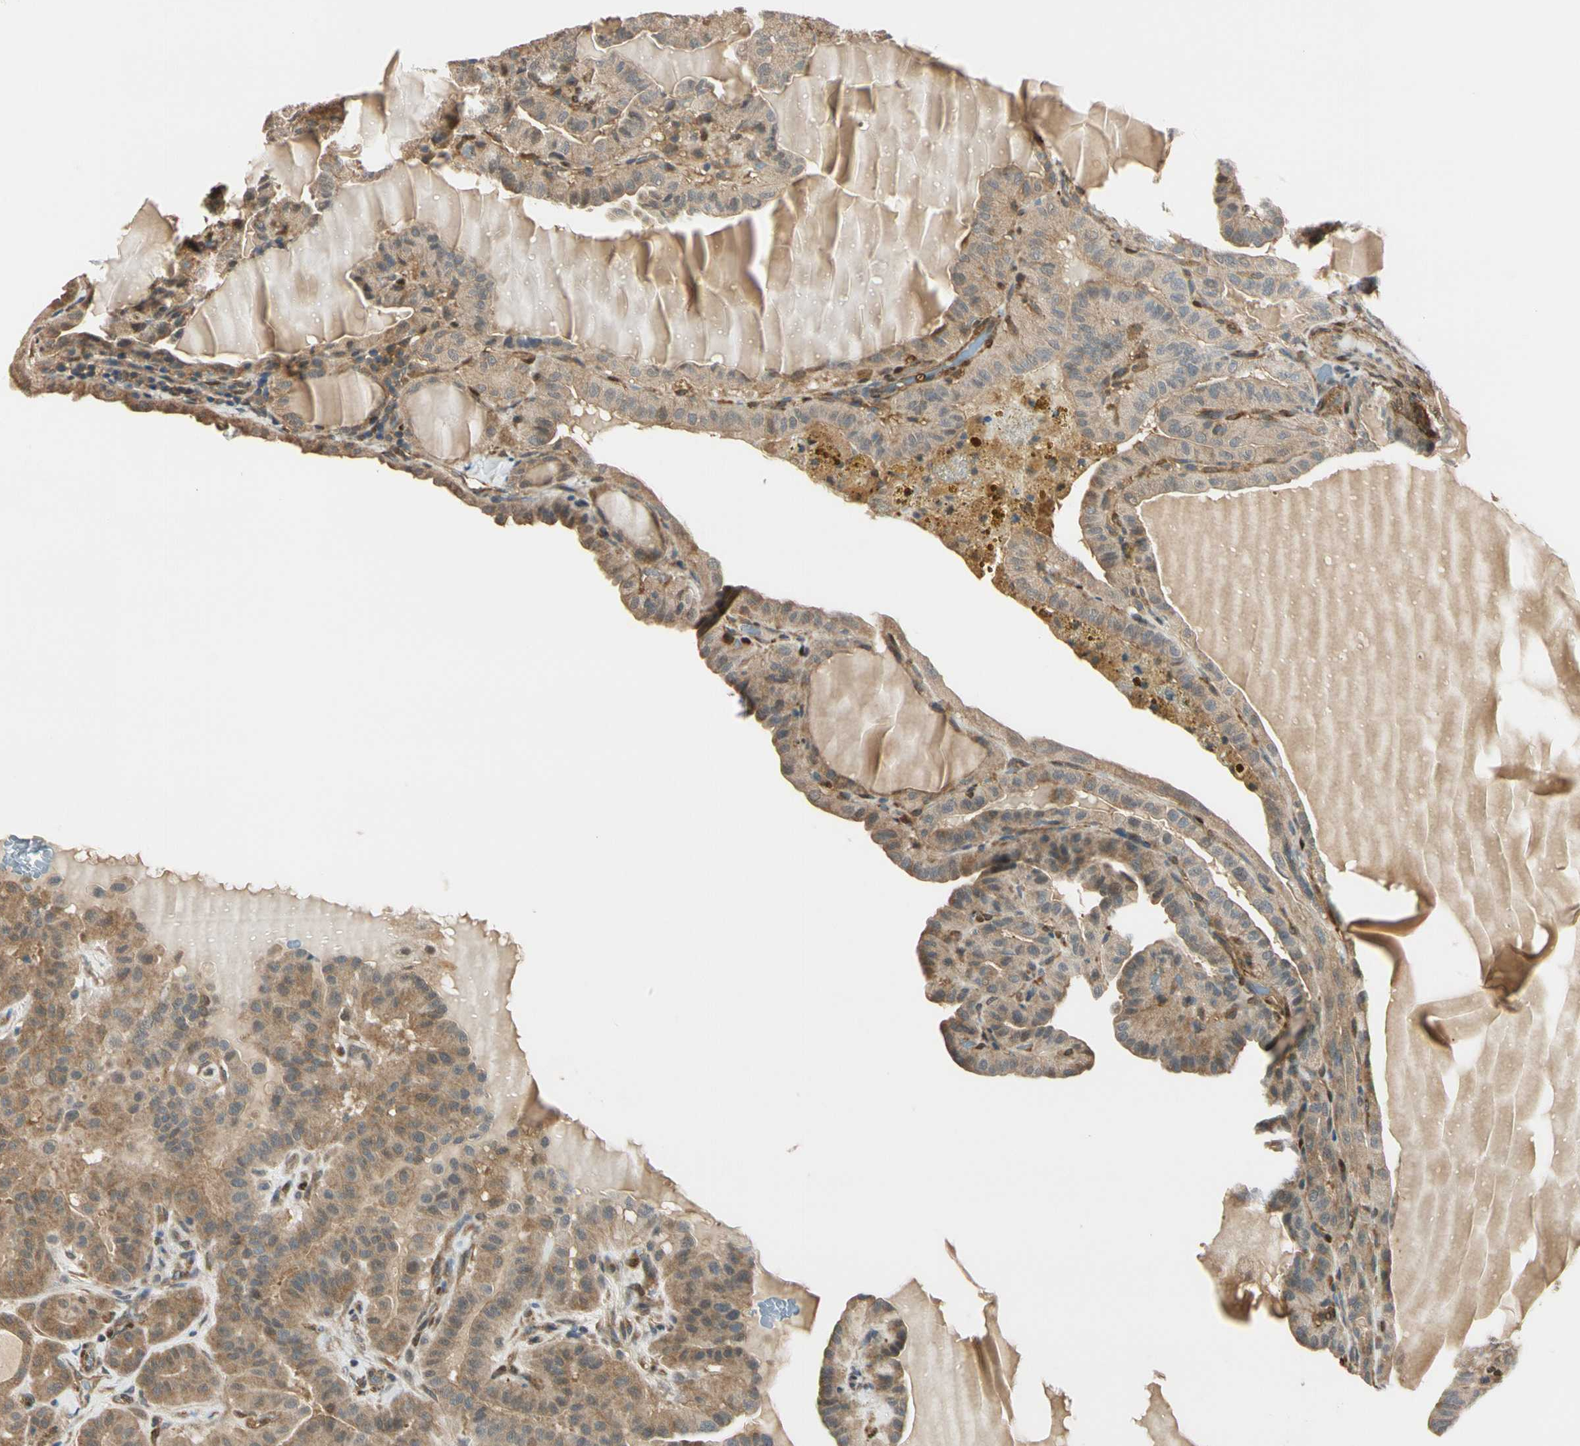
{"staining": {"intensity": "moderate", "quantity": ">75%", "location": "cytoplasmic/membranous"}, "tissue": "thyroid cancer", "cell_type": "Tumor cells", "image_type": "cancer", "snomed": [{"axis": "morphology", "description": "Papillary adenocarcinoma, NOS"}, {"axis": "topography", "description": "Thyroid gland"}], "caption": "DAB immunohistochemical staining of thyroid papillary adenocarcinoma shows moderate cytoplasmic/membranous protein staining in approximately >75% of tumor cells. (DAB IHC, brown staining for protein, blue staining for nuclei).", "gene": "RASGRF1", "patient": {"sex": "male", "age": 77}}